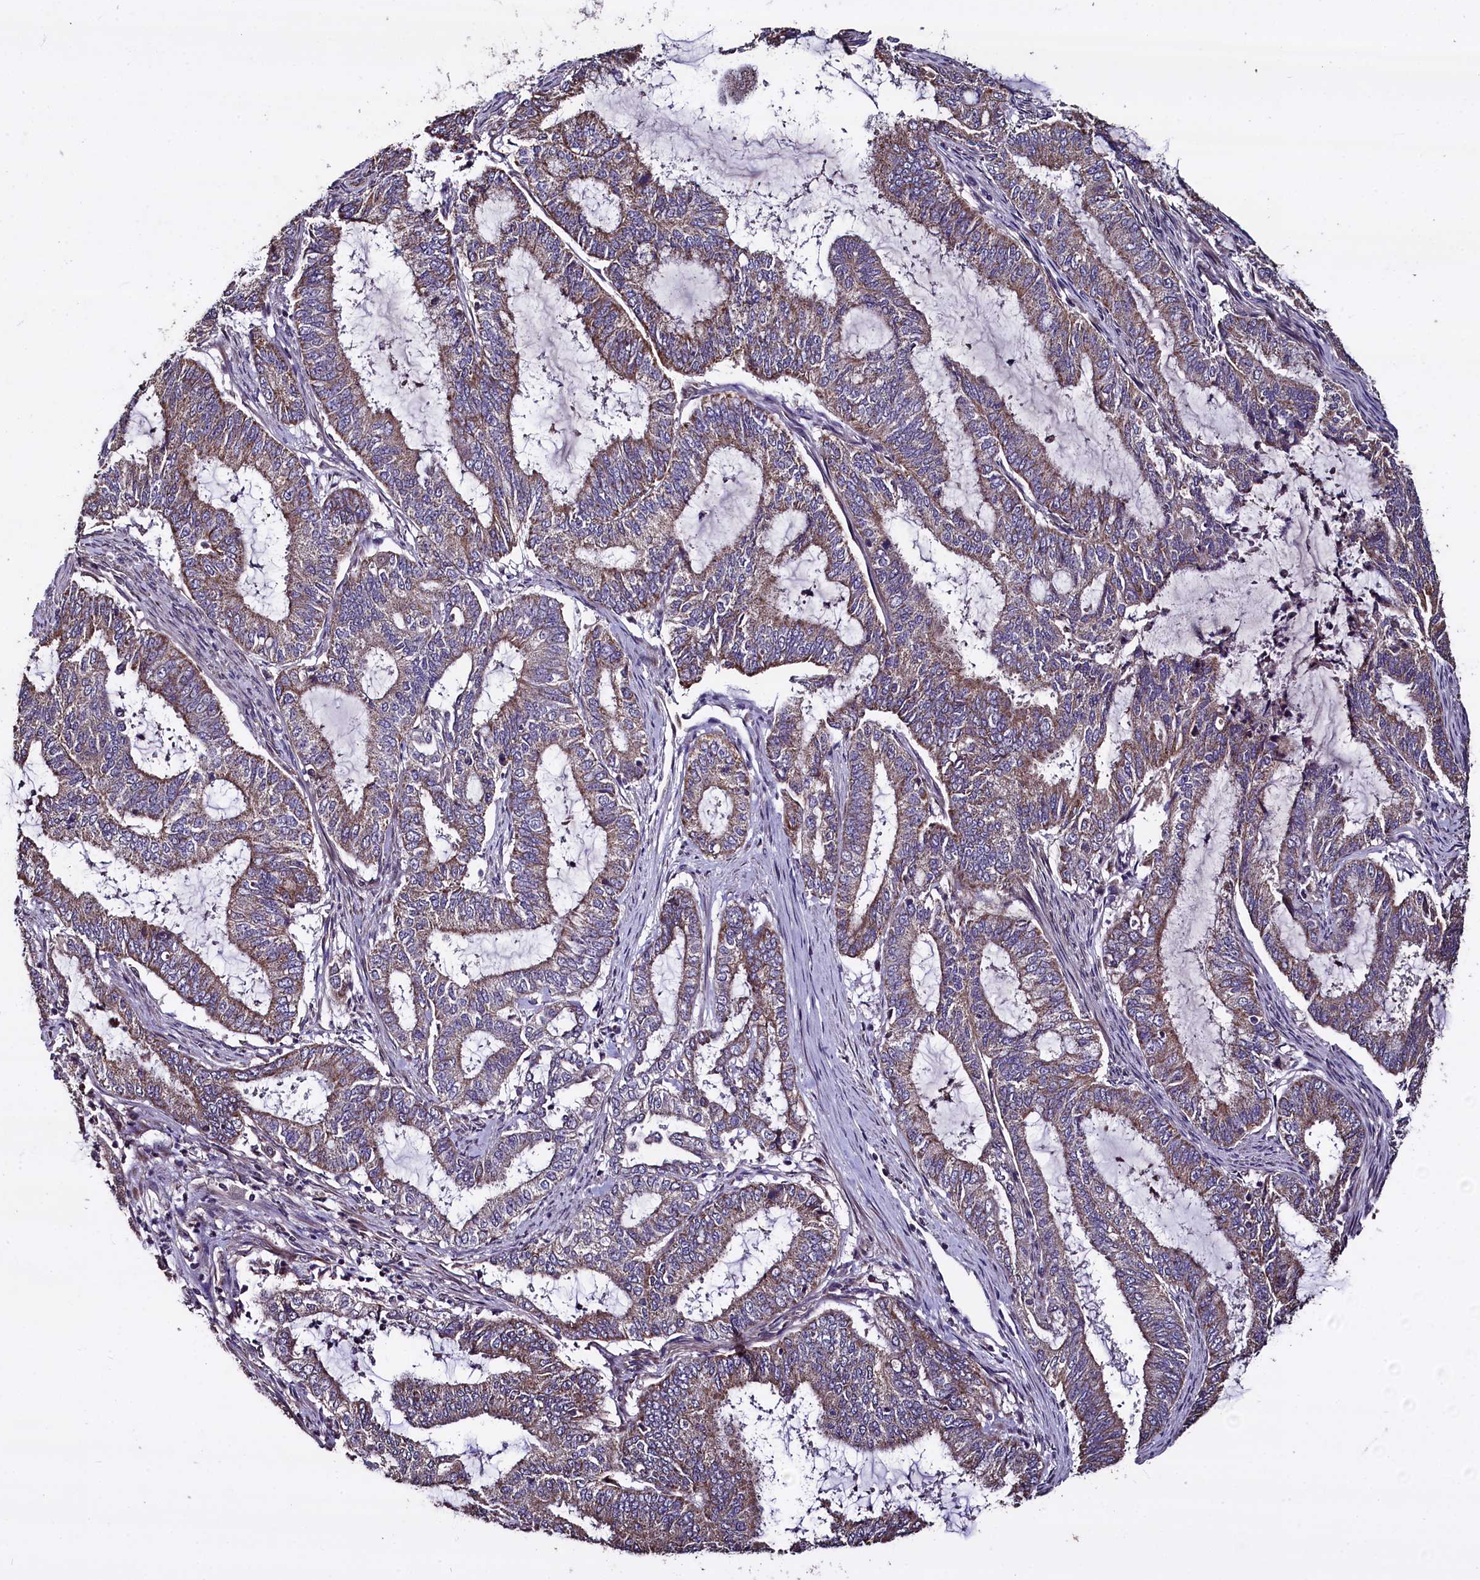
{"staining": {"intensity": "weak", "quantity": ">75%", "location": "cytoplasmic/membranous"}, "tissue": "endometrial cancer", "cell_type": "Tumor cells", "image_type": "cancer", "snomed": [{"axis": "morphology", "description": "Adenocarcinoma, NOS"}, {"axis": "topography", "description": "Endometrium"}], "caption": "Brown immunohistochemical staining in human endometrial cancer (adenocarcinoma) exhibits weak cytoplasmic/membranous expression in about >75% of tumor cells.", "gene": "COQ9", "patient": {"sex": "female", "age": 51}}